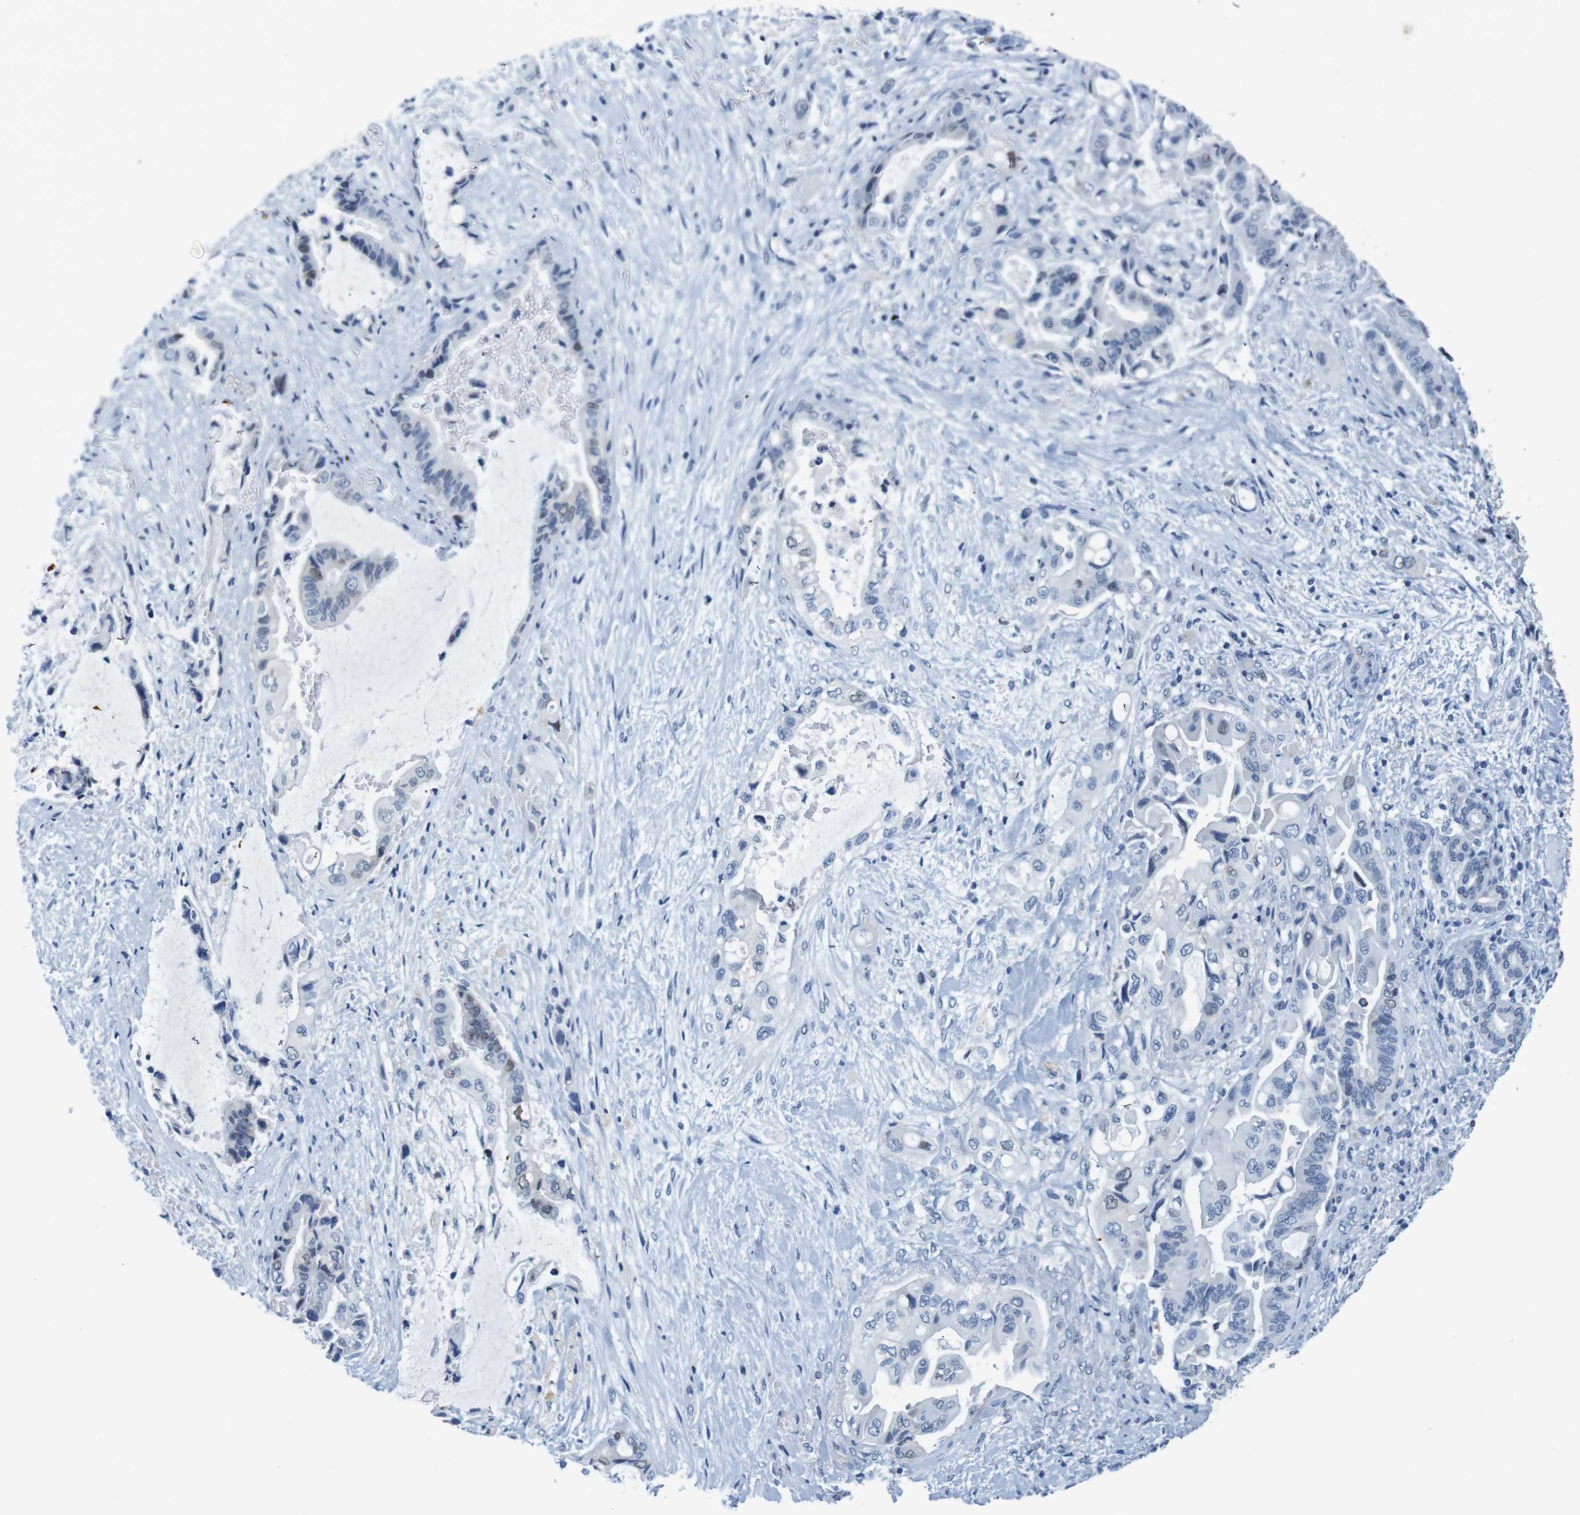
{"staining": {"intensity": "negative", "quantity": "none", "location": "none"}, "tissue": "liver cancer", "cell_type": "Tumor cells", "image_type": "cancer", "snomed": [{"axis": "morphology", "description": "Cholangiocarcinoma"}, {"axis": "topography", "description": "Liver"}], "caption": "High magnification brightfield microscopy of liver cholangiocarcinoma stained with DAB (3,3'-diaminobenzidine) (brown) and counterstained with hematoxylin (blue): tumor cells show no significant staining. The staining was performed using DAB to visualize the protein expression in brown, while the nuclei were stained in blue with hematoxylin (Magnification: 20x).", "gene": "CDK2", "patient": {"sex": "female", "age": 61}}